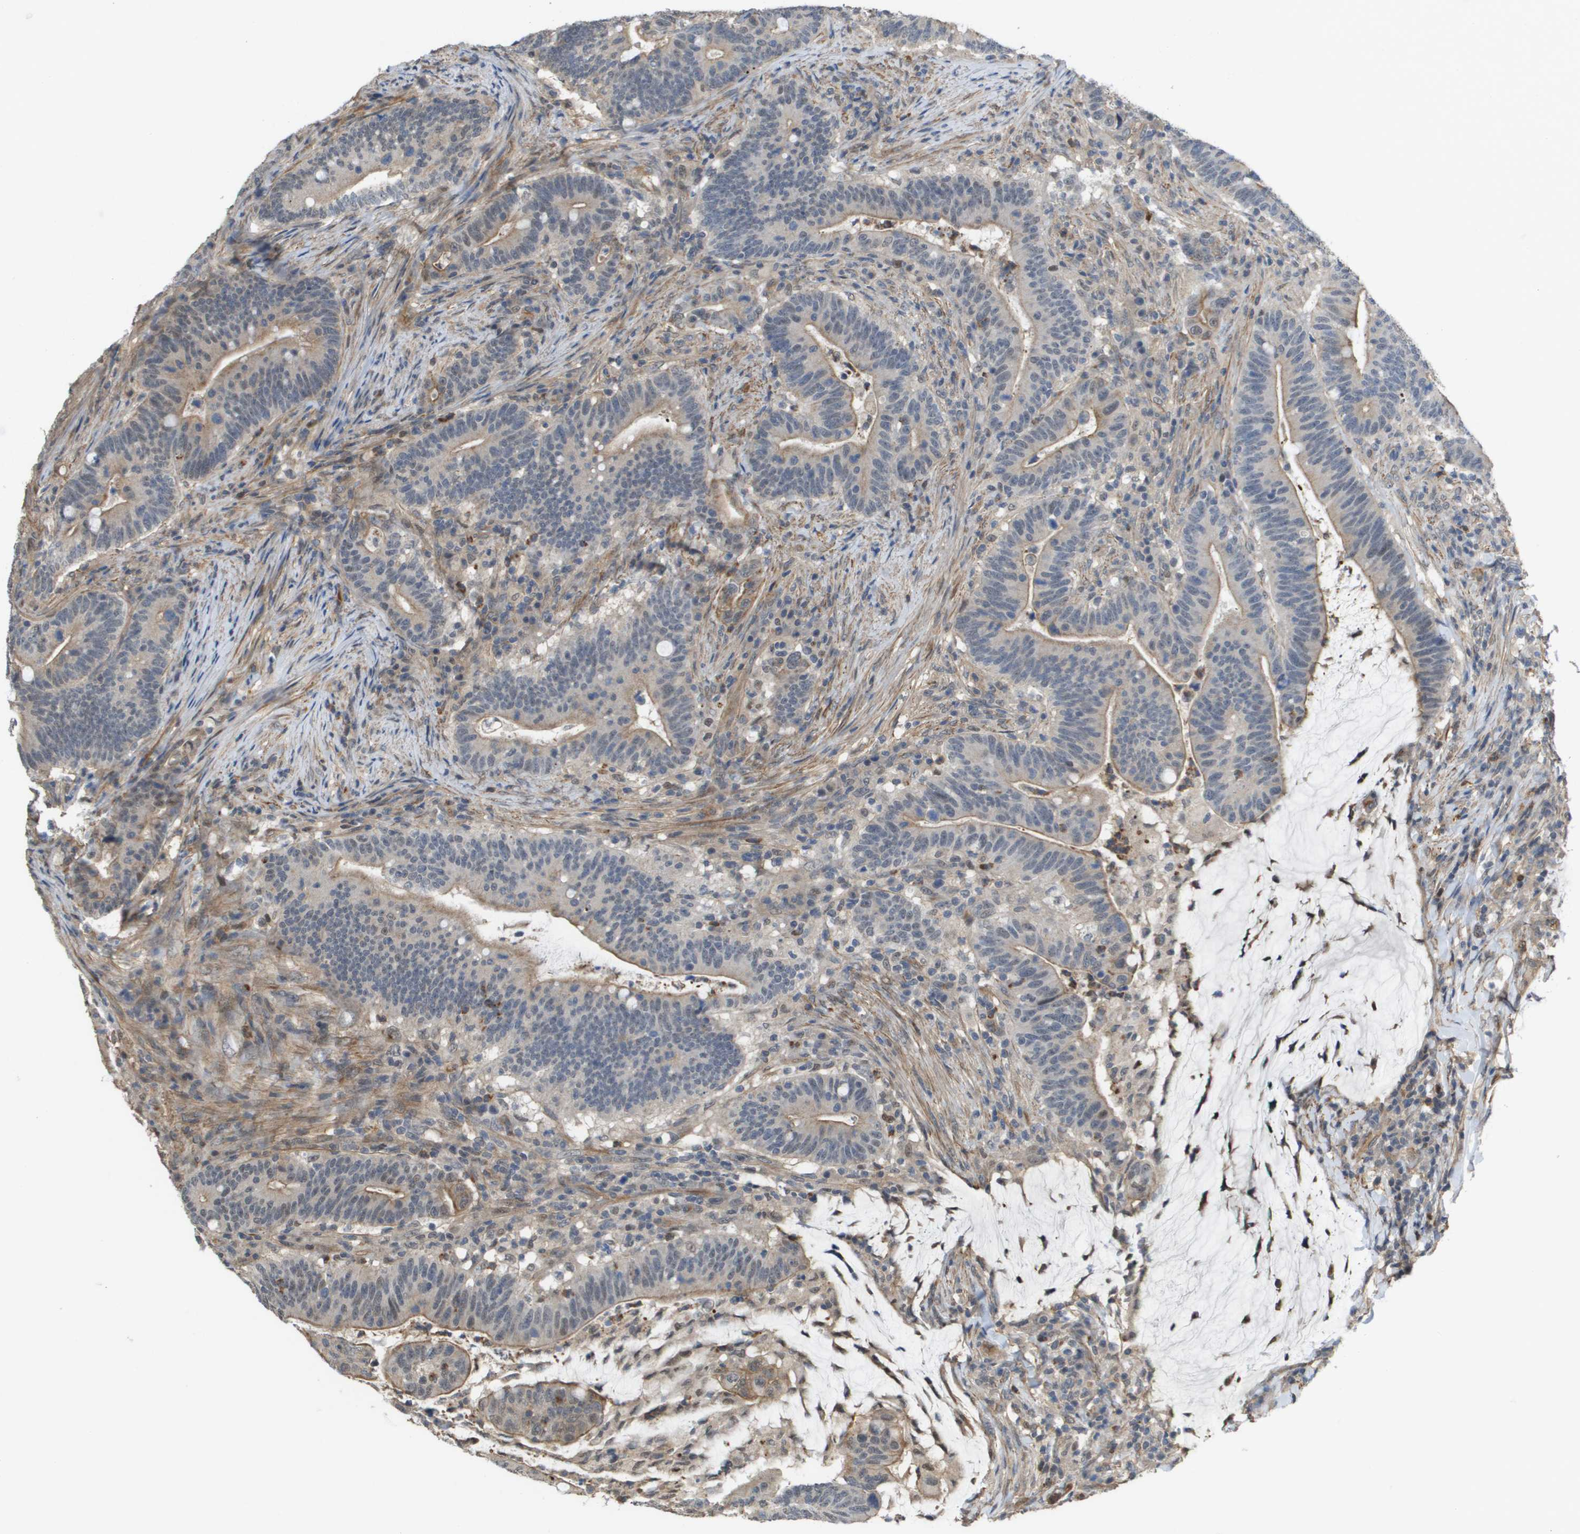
{"staining": {"intensity": "weak", "quantity": "25%-75%", "location": "cytoplasmic/membranous"}, "tissue": "colorectal cancer", "cell_type": "Tumor cells", "image_type": "cancer", "snomed": [{"axis": "morphology", "description": "Normal tissue, NOS"}, {"axis": "morphology", "description": "Adenocarcinoma, NOS"}, {"axis": "topography", "description": "Colon"}], "caption": "Immunohistochemistry (IHC) of adenocarcinoma (colorectal) shows low levels of weak cytoplasmic/membranous staining in about 25%-75% of tumor cells.", "gene": "RNF112", "patient": {"sex": "female", "age": 66}}